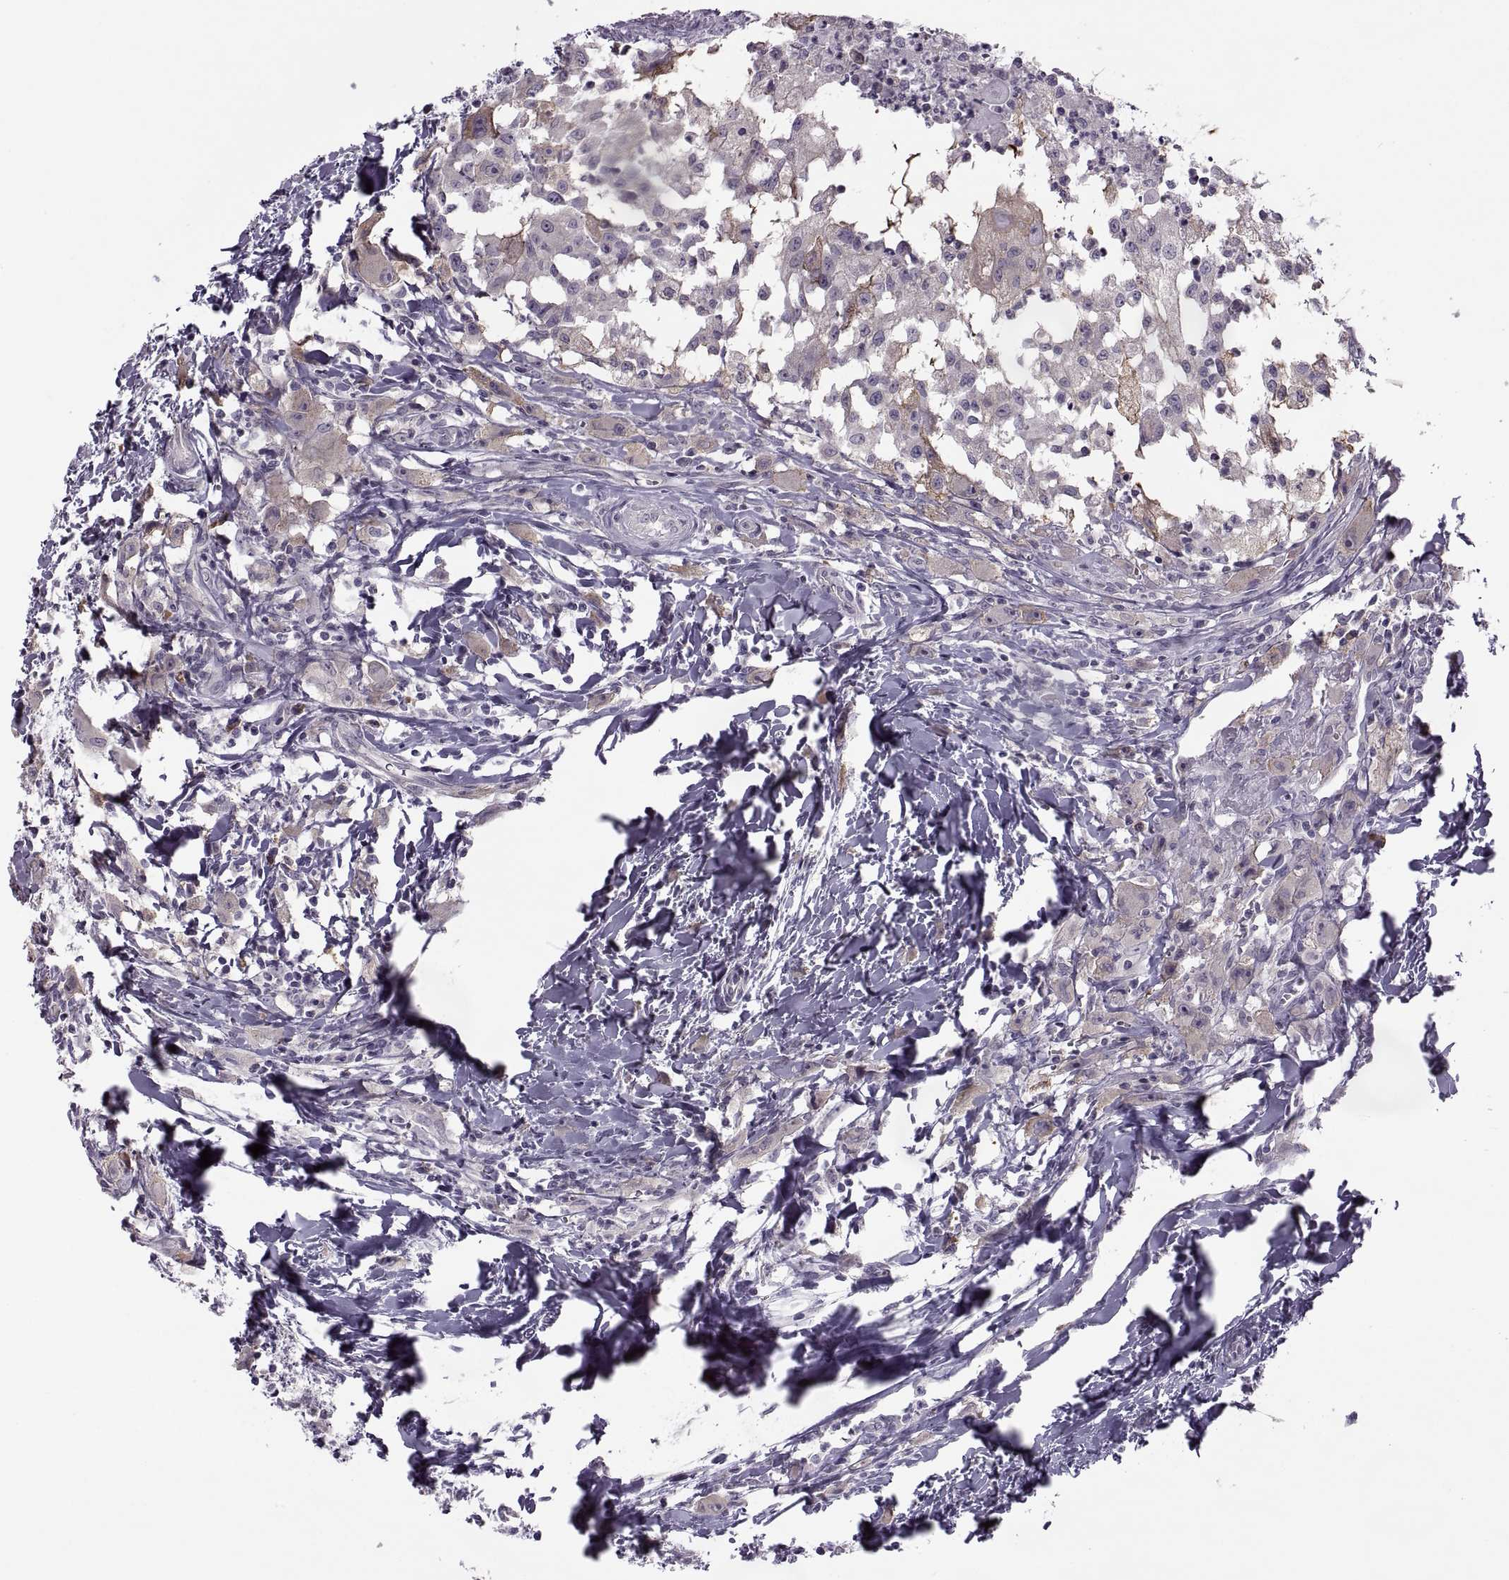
{"staining": {"intensity": "weak", "quantity": "25%-75%", "location": "cytoplasmic/membranous"}, "tissue": "head and neck cancer", "cell_type": "Tumor cells", "image_type": "cancer", "snomed": [{"axis": "morphology", "description": "Squamous cell carcinoma, NOS"}, {"axis": "morphology", "description": "Squamous cell carcinoma, metastatic, NOS"}, {"axis": "topography", "description": "Oral tissue"}, {"axis": "topography", "description": "Head-Neck"}], "caption": "Protein analysis of head and neck cancer tissue shows weak cytoplasmic/membranous staining in about 25%-75% of tumor cells. Immunohistochemistry stains the protein of interest in brown and the nuclei are stained blue.", "gene": "H2AP", "patient": {"sex": "female", "age": 85}}